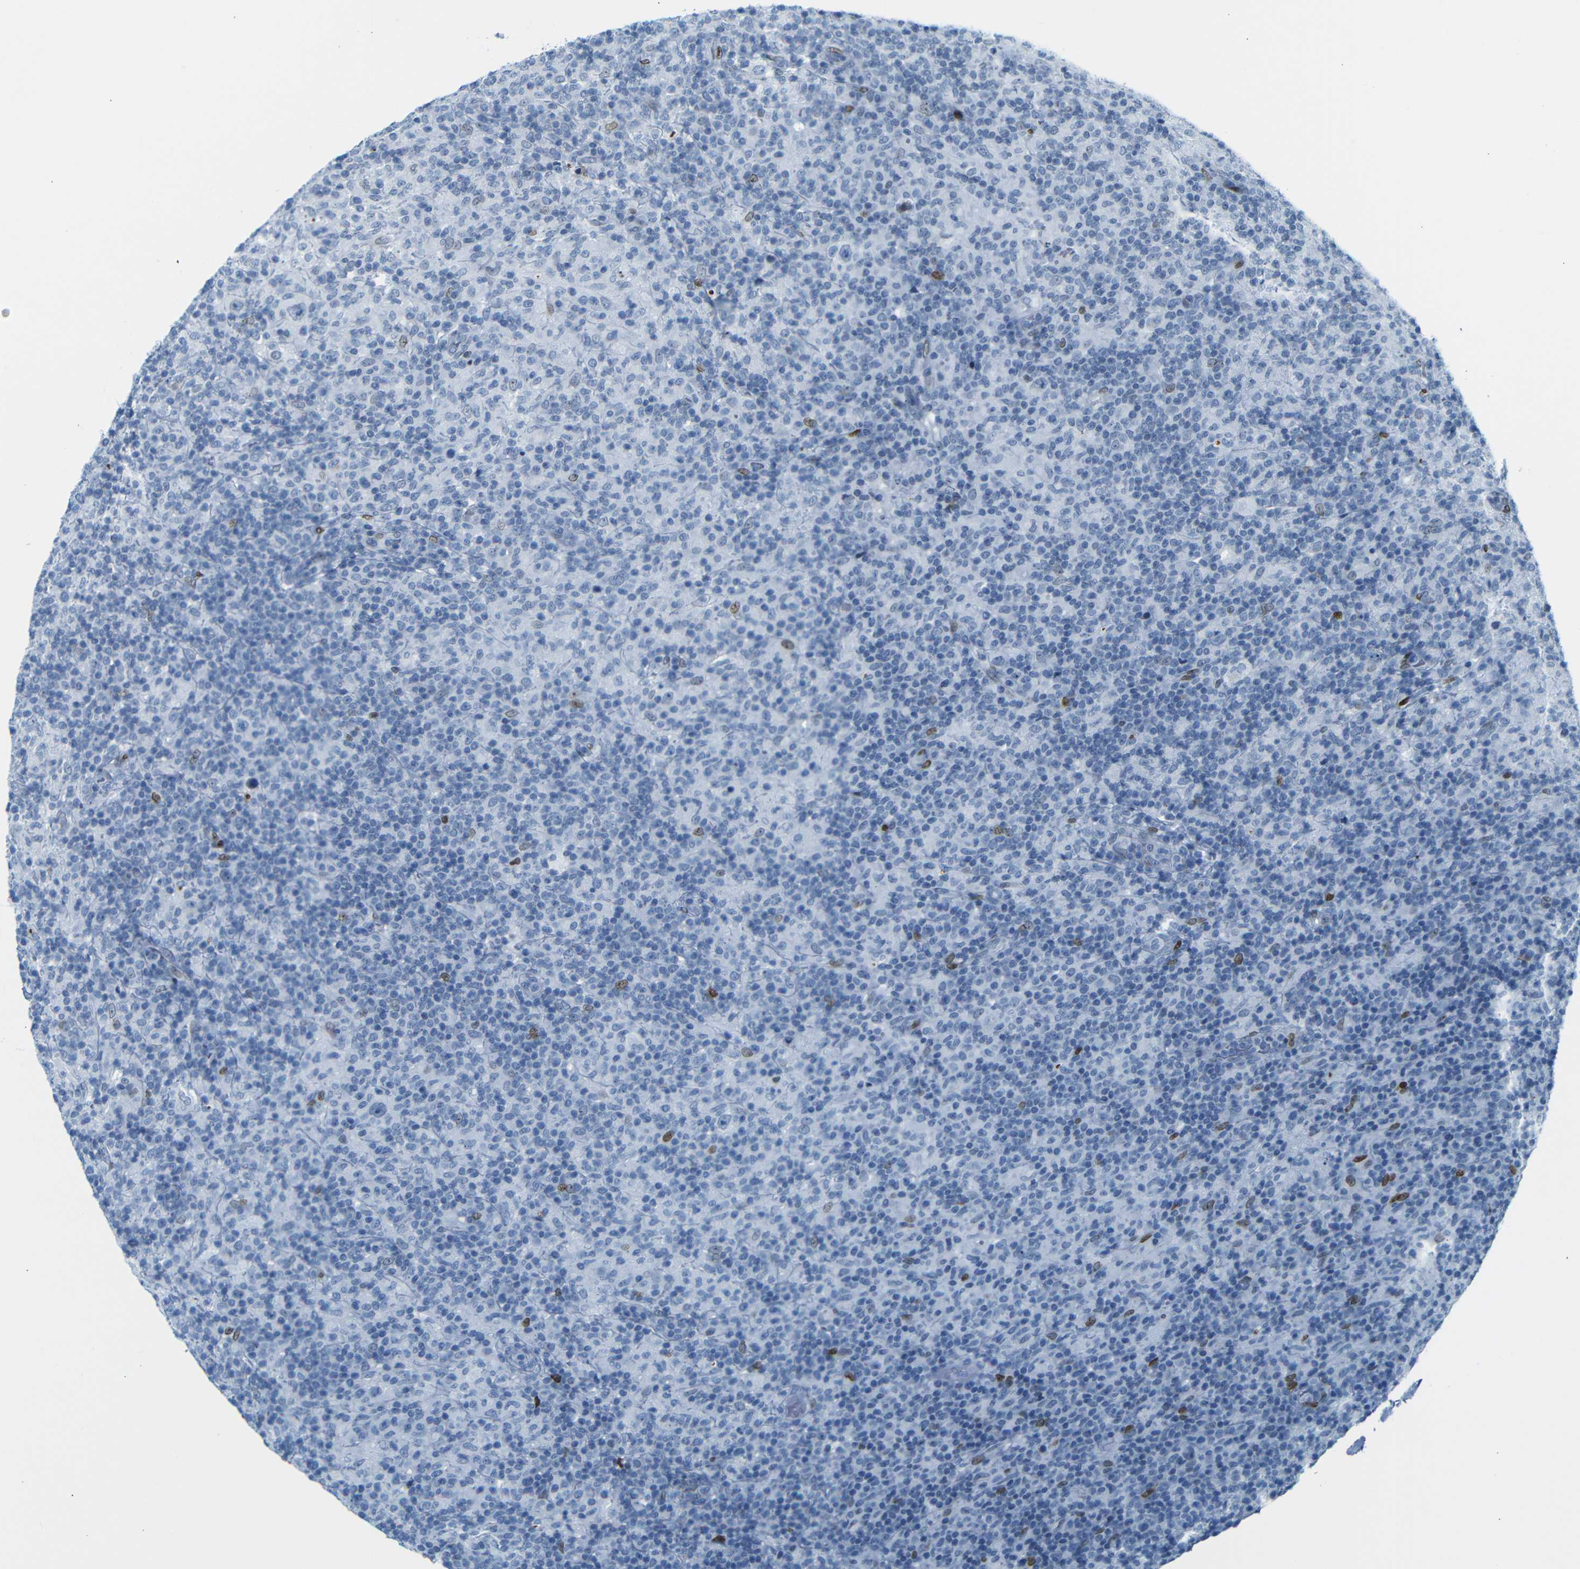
{"staining": {"intensity": "negative", "quantity": "none", "location": "none"}, "tissue": "lymphoma", "cell_type": "Tumor cells", "image_type": "cancer", "snomed": [{"axis": "morphology", "description": "Hodgkin's disease, NOS"}, {"axis": "topography", "description": "Lymph node"}], "caption": "This is a histopathology image of immunohistochemistry (IHC) staining of Hodgkin's disease, which shows no expression in tumor cells.", "gene": "NPIPB15", "patient": {"sex": "male", "age": 70}}